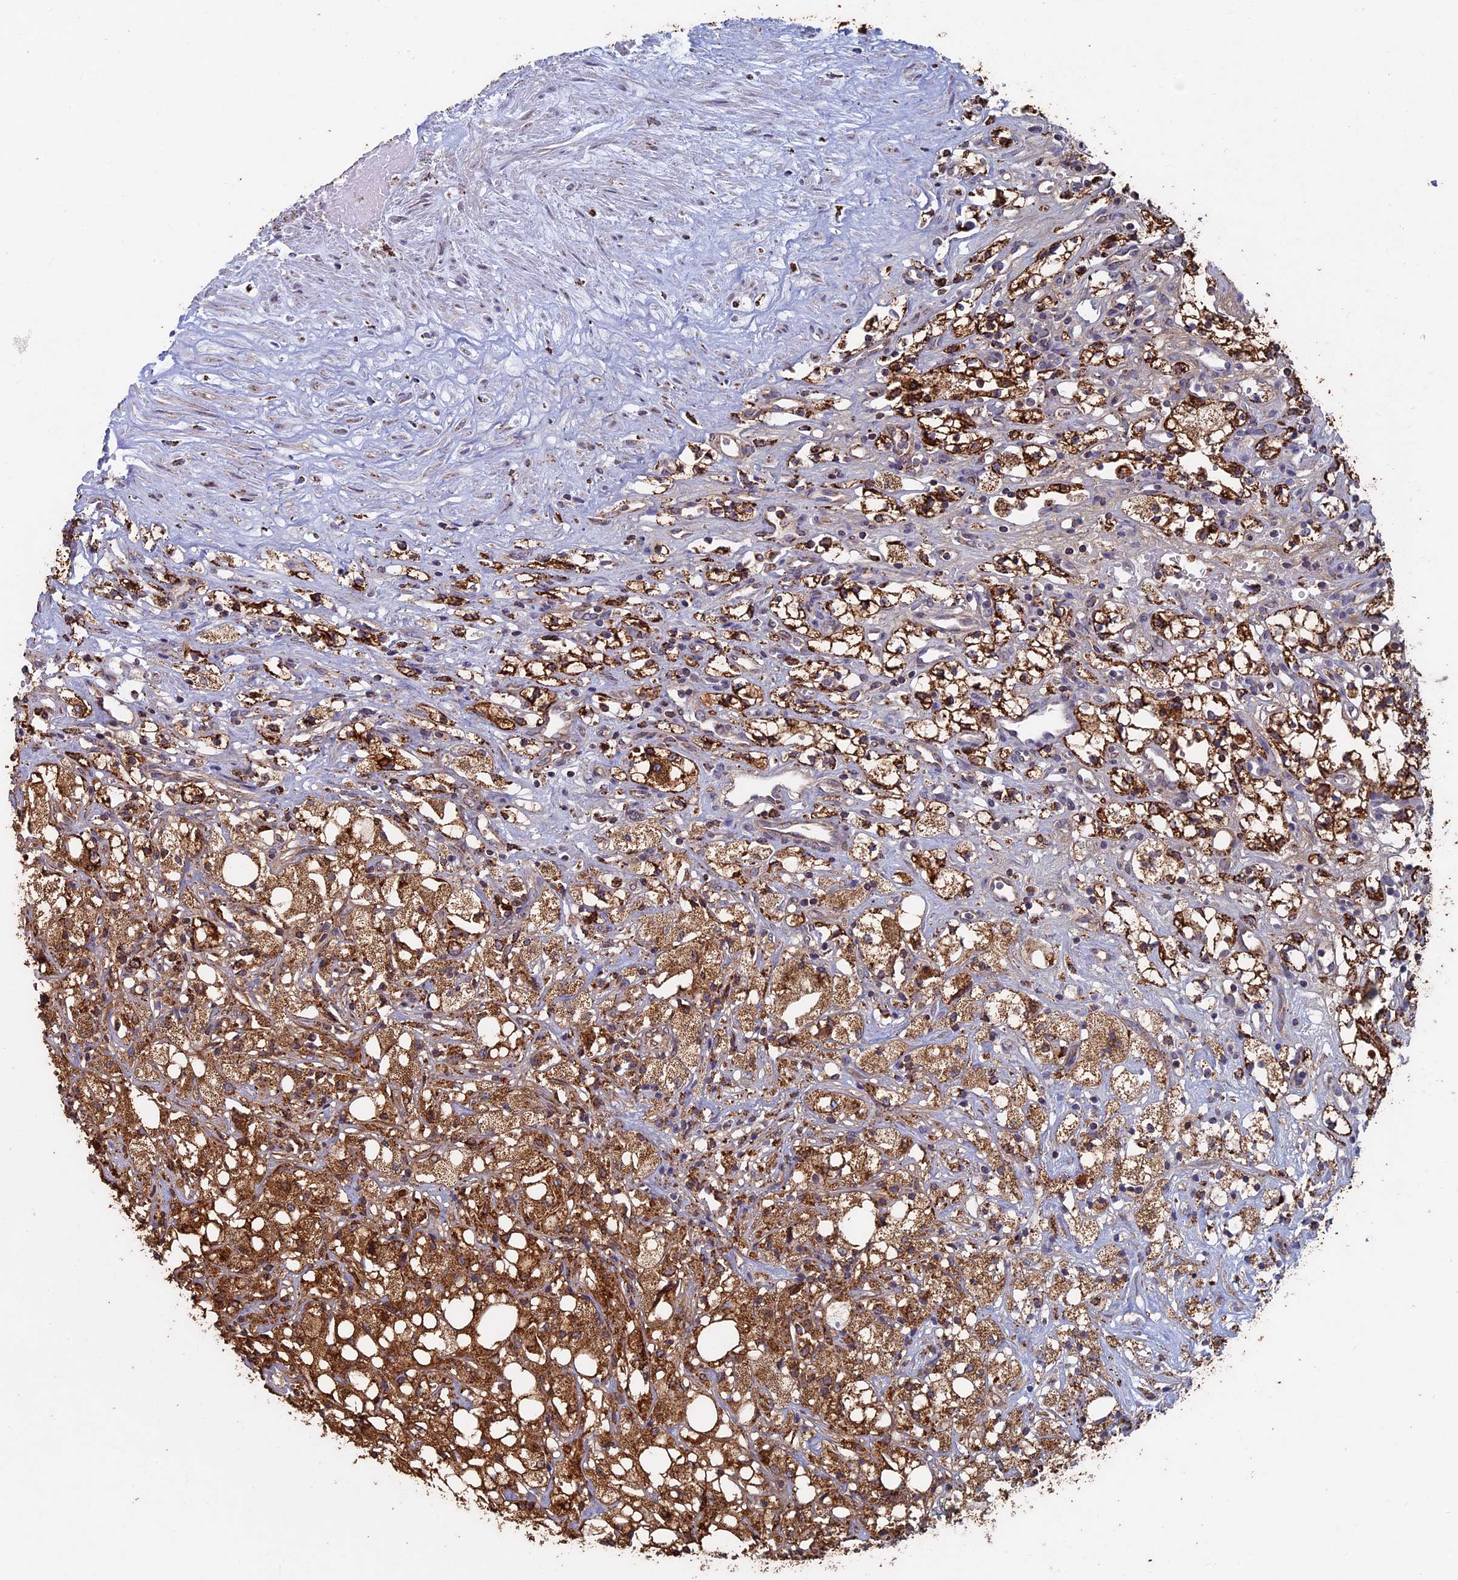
{"staining": {"intensity": "strong", "quantity": ">75%", "location": "cytoplasmic/membranous"}, "tissue": "renal cancer", "cell_type": "Tumor cells", "image_type": "cancer", "snomed": [{"axis": "morphology", "description": "Adenocarcinoma, NOS"}, {"axis": "topography", "description": "Kidney"}], "caption": "DAB (3,3'-diaminobenzidine) immunohistochemical staining of human renal cancer (adenocarcinoma) displays strong cytoplasmic/membranous protein staining in approximately >75% of tumor cells.", "gene": "SEC24D", "patient": {"sex": "male", "age": 59}}